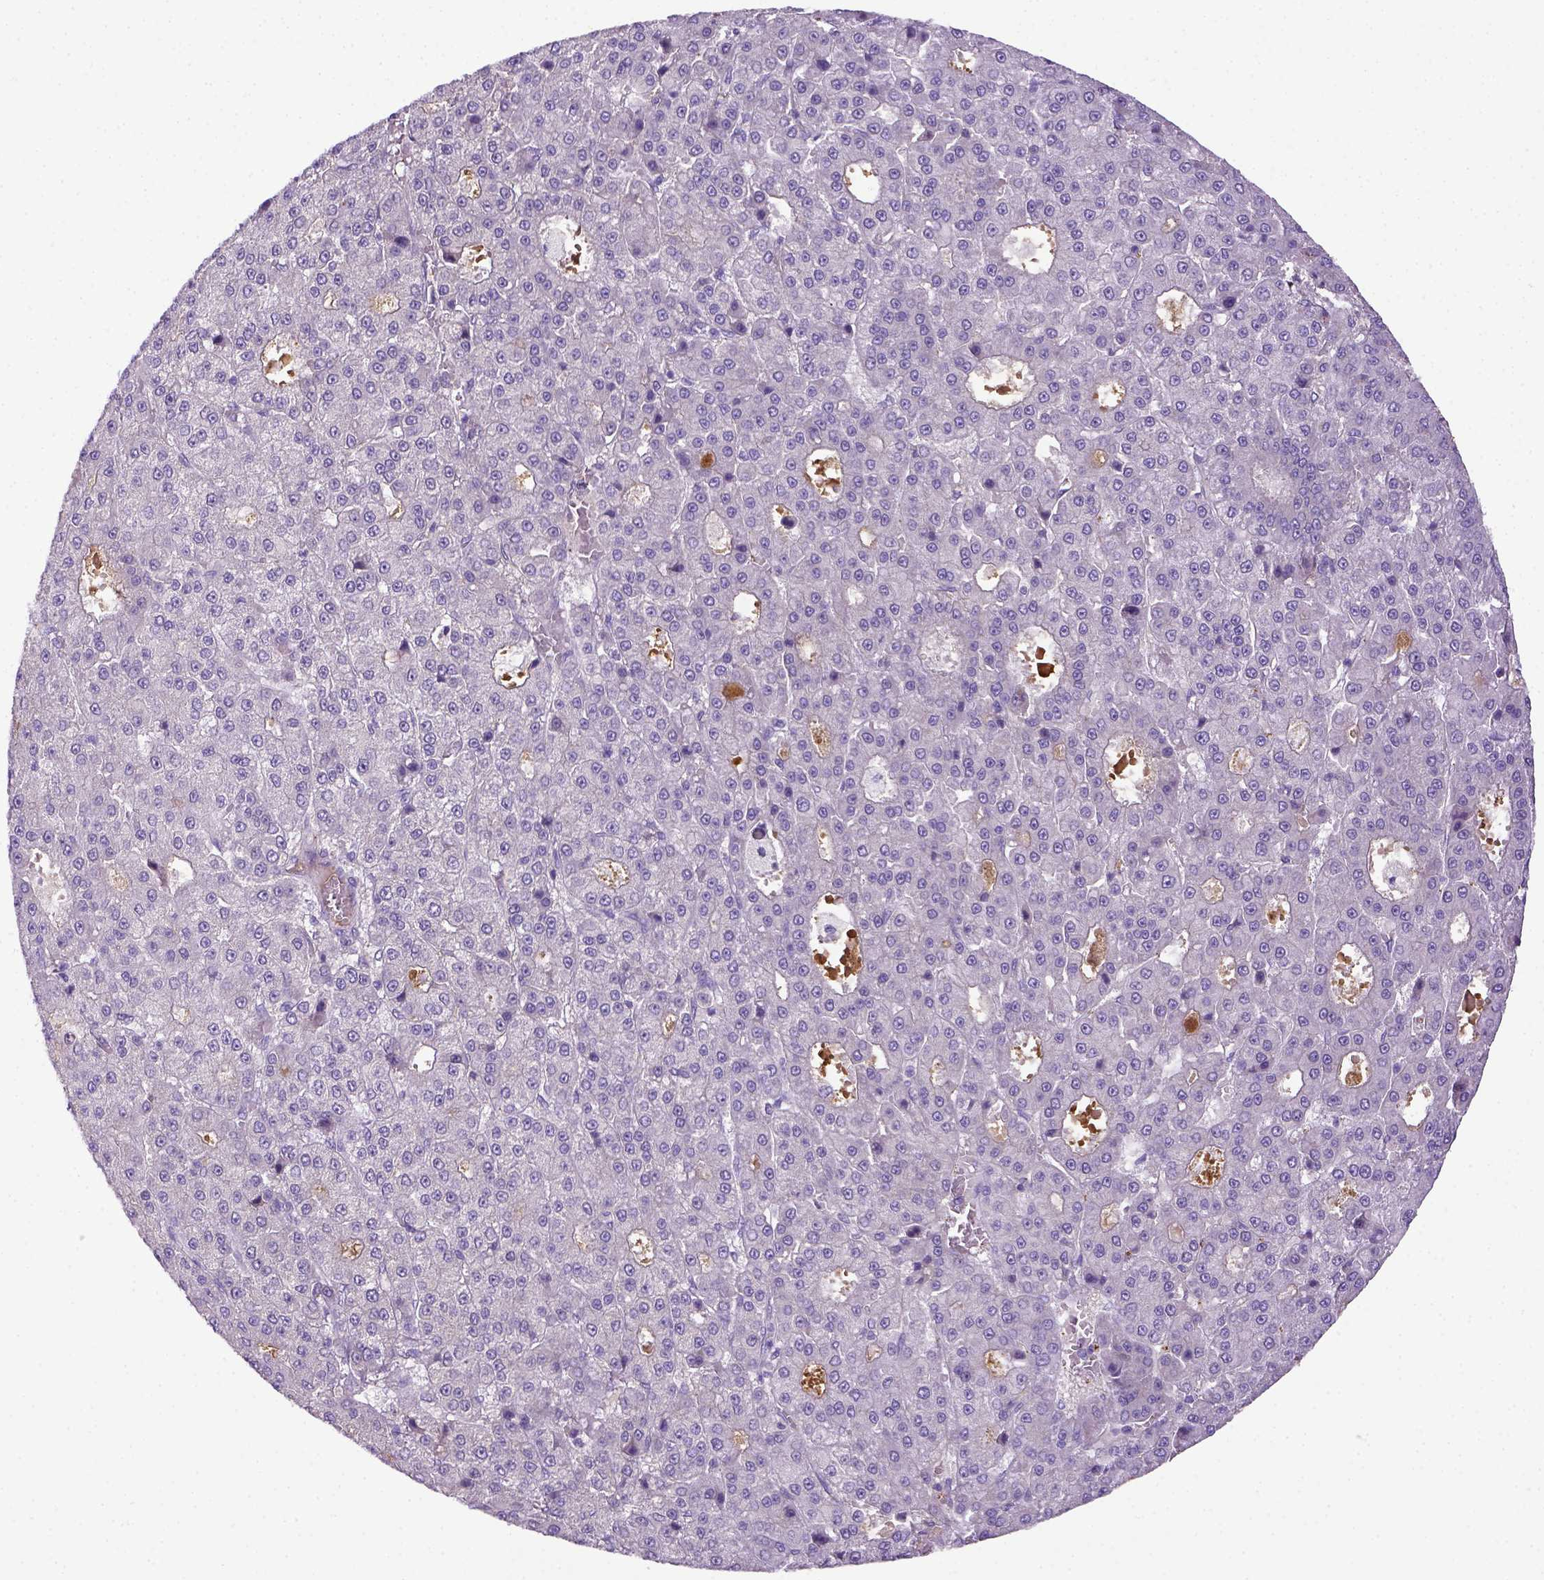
{"staining": {"intensity": "negative", "quantity": "none", "location": "none"}, "tissue": "liver cancer", "cell_type": "Tumor cells", "image_type": "cancer", "snomed": [{"axis": "morphology", "description": "Carcinoma, Hepatocellular, NOS"}, {"axis": "topography", "description": "Liver"}], "caption": "An IHC image of liver cancer is shown. There is no staining in tumor cells of liver cancer.", "gene": "ITIH4", "patient": {"sex": "male", "age": 70}}